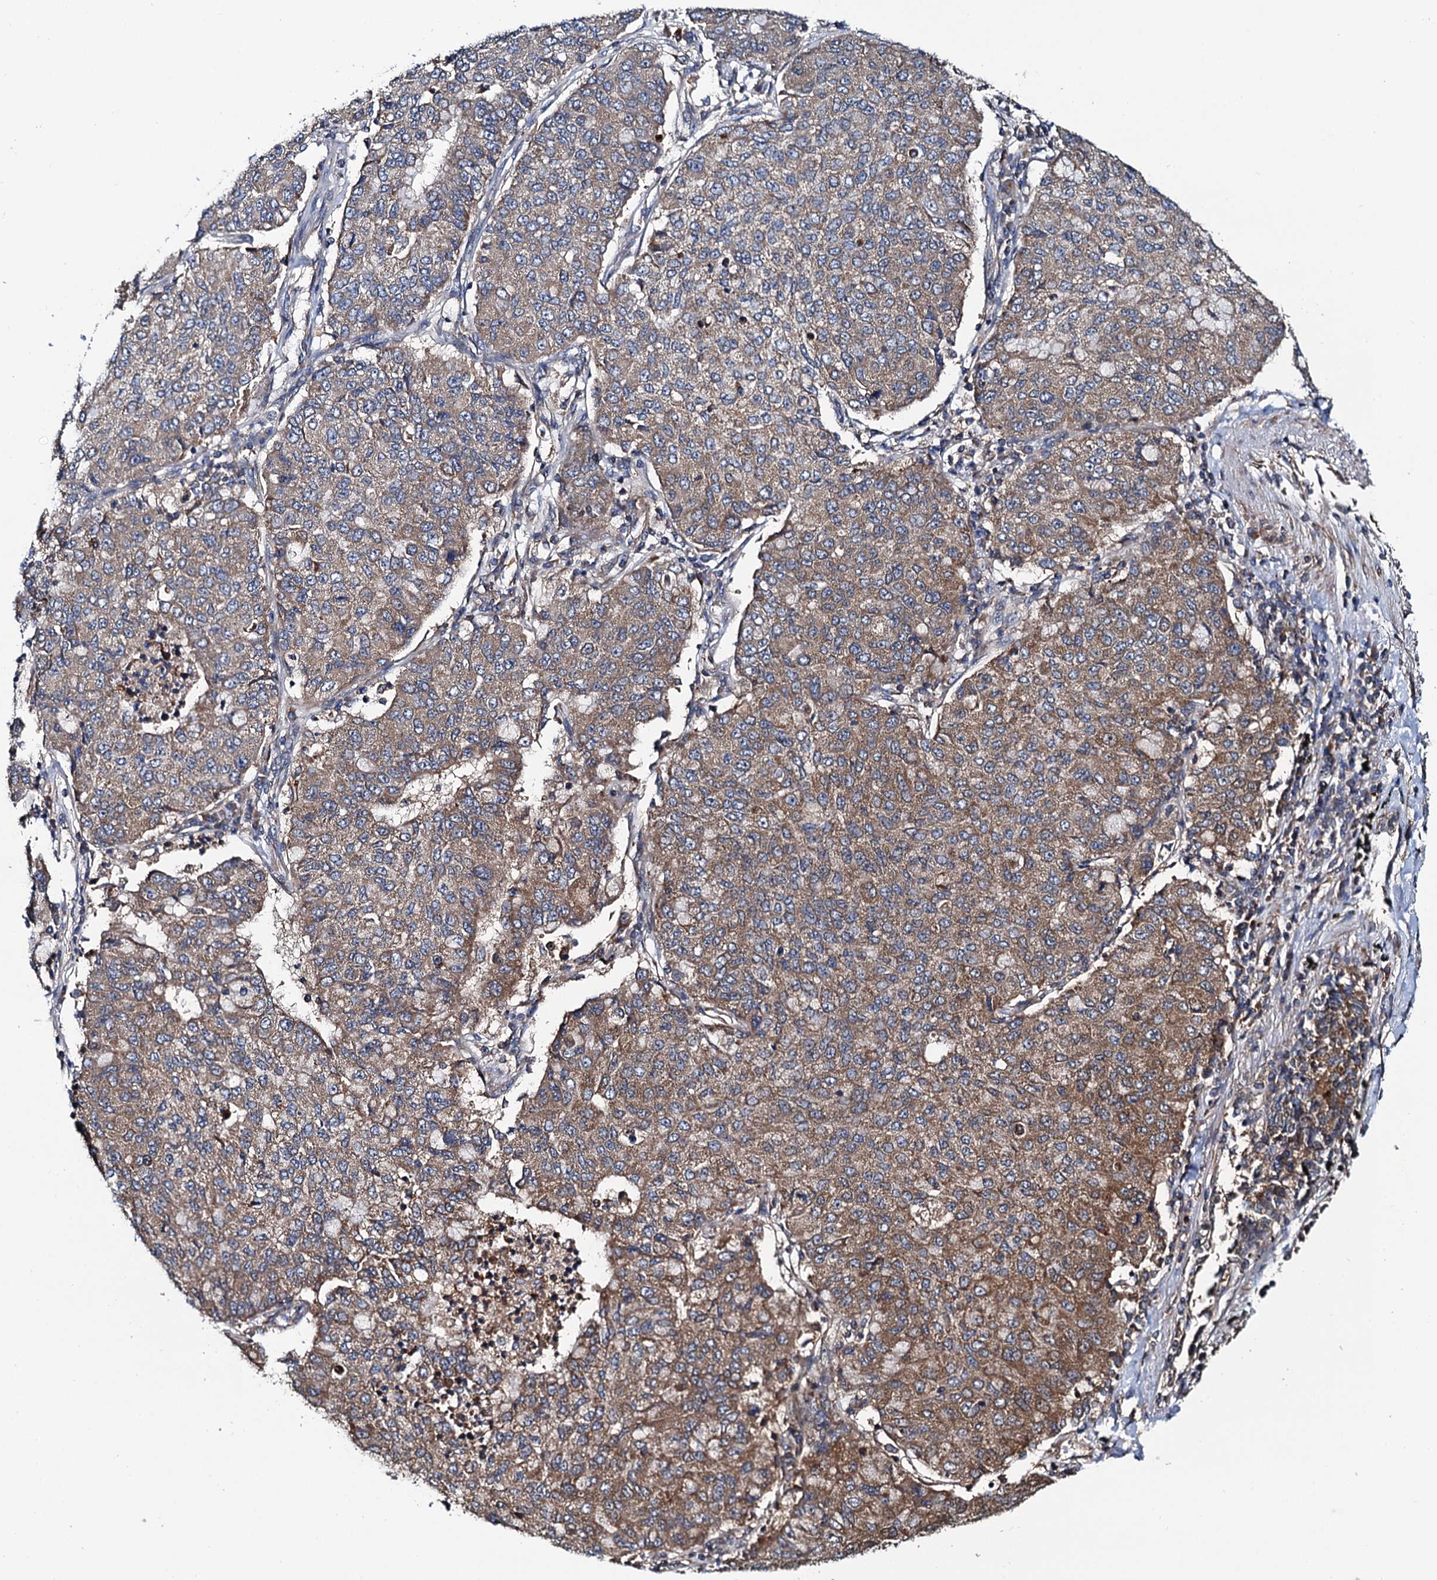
{"staining": {"intensity": "moderate", "quantity": ">75%", "location": "cytoplasmic/membranous"}, "tissue": "lung cancer", "cell_type": "Tumor cells", "image_type": "cancer", "snomed": [{"axis": "morphology", "description": "Squamous cell carcinoma, NOS"}, {"axis": "topography", "description": "Lung"}], "caption": "Immunohistochemistry image of neoplastic tissue: human squamous cell carcinoma (lung) stained using immunohistochemistry (IHC) demonstrates medium levels of moderate protein expression localized specifically in the cytoplasmic/membranous of tumor cells, appearing as a cytoplasmic/membranous brown color.", "gene": "NEK1", "patient": {"sex": "male", "age": 74}}